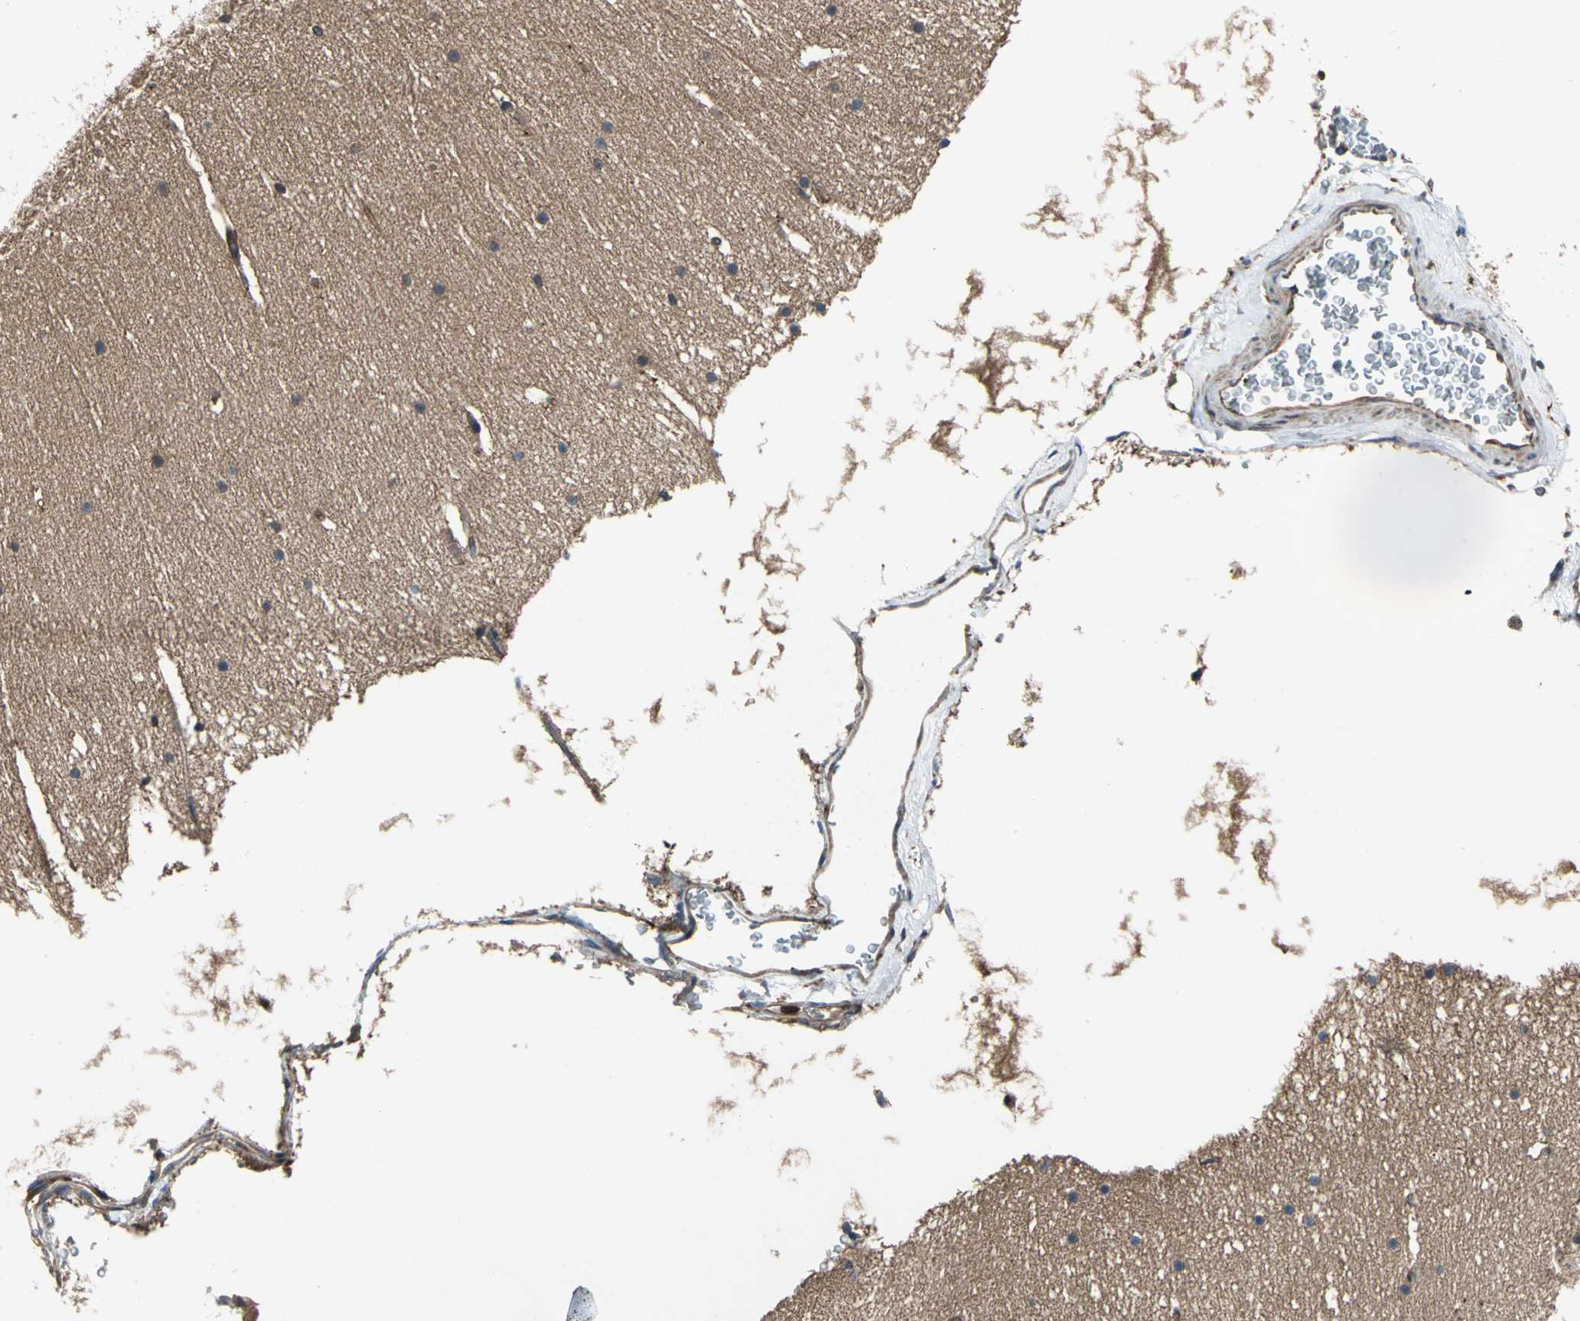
{"staining": {"intensity": "moderate", "quantity": "25%-75%", "location": "cytoplasmic/membranous"}, "tissue": "cerebellum", "cell_type": "Cells in molecular layer", "image_type": "normal", "snomed": [{"axis": "morphology", "description": "Normal tissue, NOS"}, {"axis": "topography", "description": "Cerebellum"}], "caption": "Immunohistochemical staining of normal human cerebellum demonstrates medium levels of moderate cytoplasmic/membranous staining in about 25%-75% of cells in molecular layer.", "gene": "CAPN1", "patient": {"sex": "female", "age": 19}}